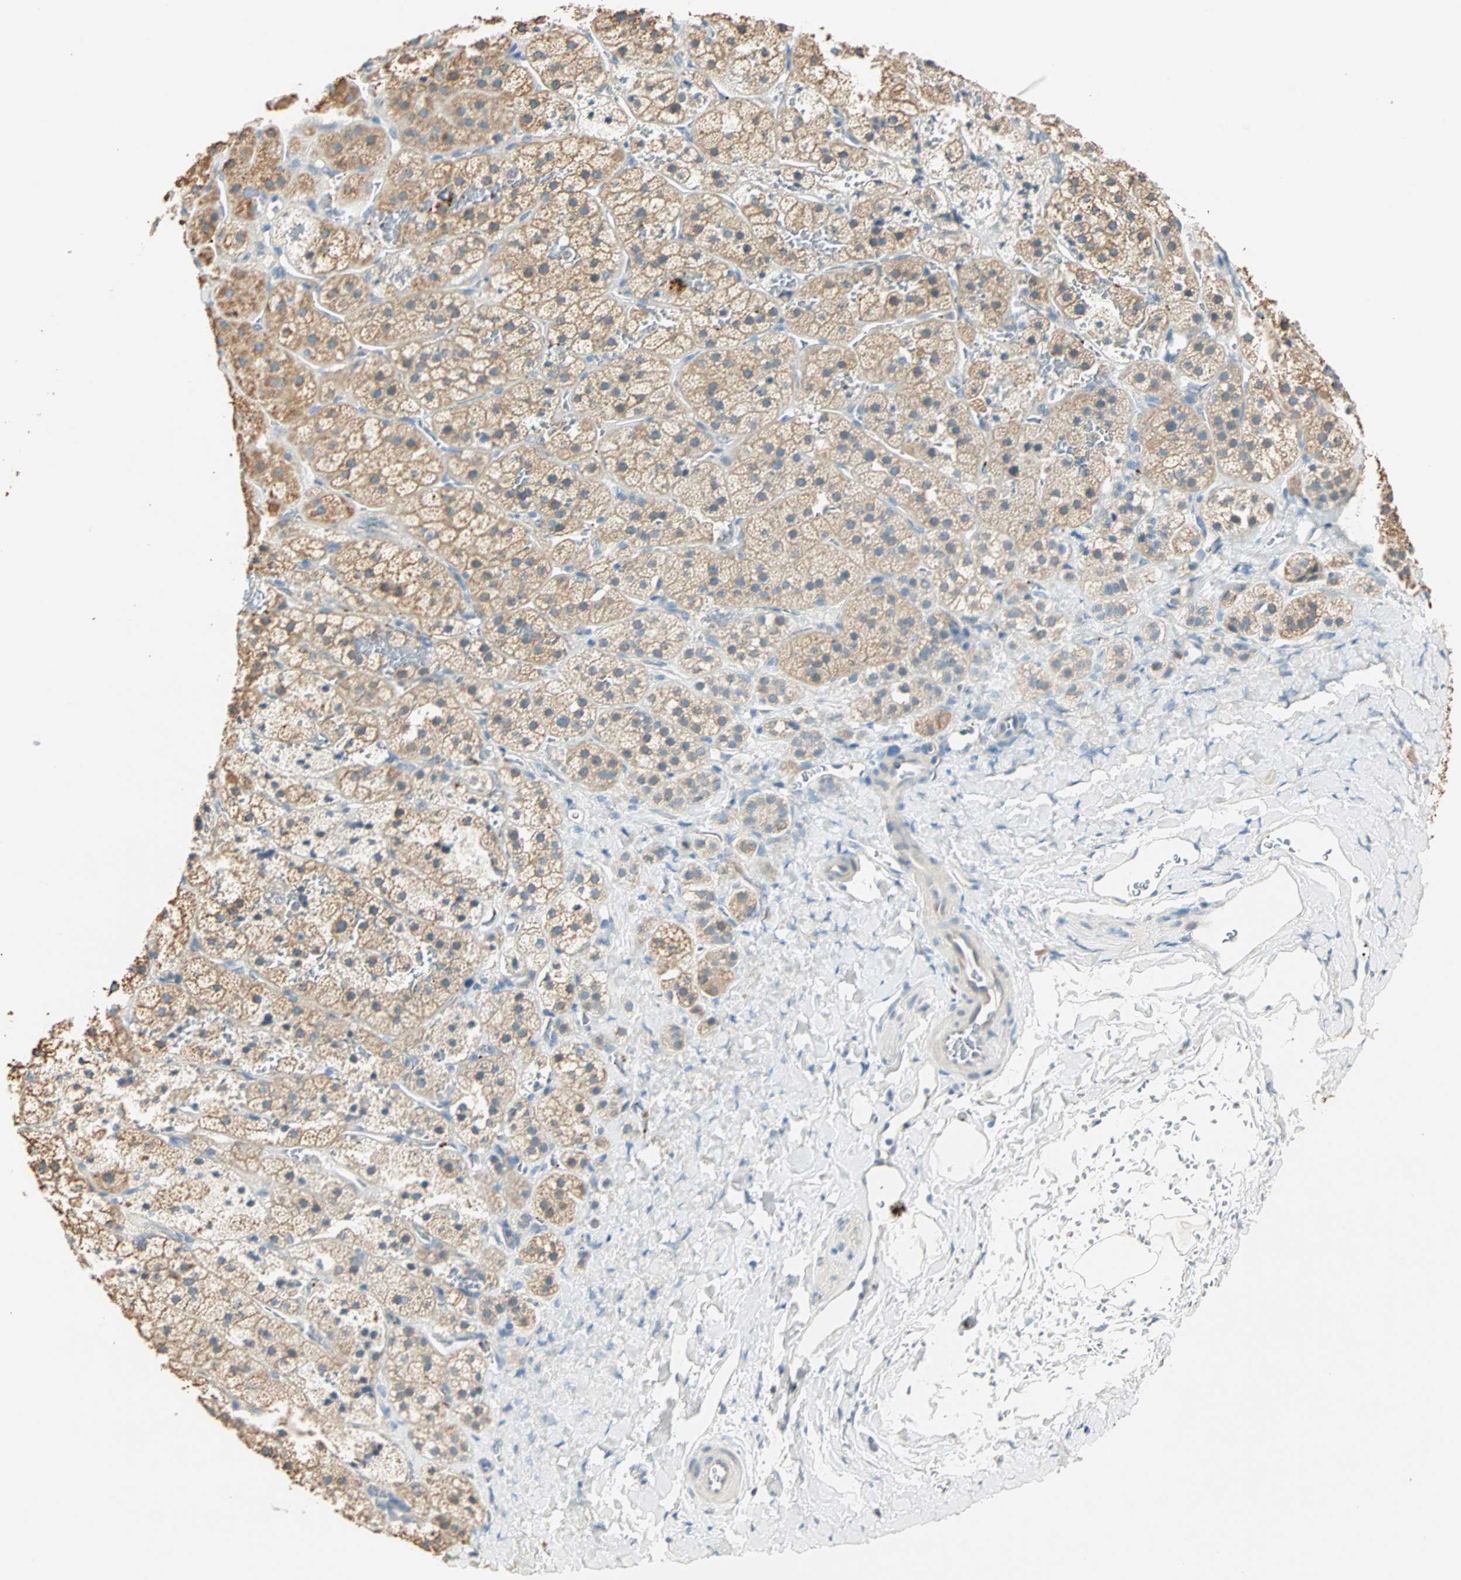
{"staining": {"intensity": "weak", "quantity": ">75%", "location": "cytoplasmic/membranous"}, "tissue": "adrenal gland", "cell_type": "Glandular cells", "image_type": "normal", "snomed": [{"axis": "morphology", "description": "Normal tissue, NOS"}, {"axis": "topography", "description": "Adrenal gland"}], "caption": "Adrenal gland stained for a protein displays weak cytoplasmic/membranous positivity in glandular cells. (IHC, brightfield microscopy, high magnification).", "gene": "RAD18", "patient": {"sex": "female", "age": 44}}